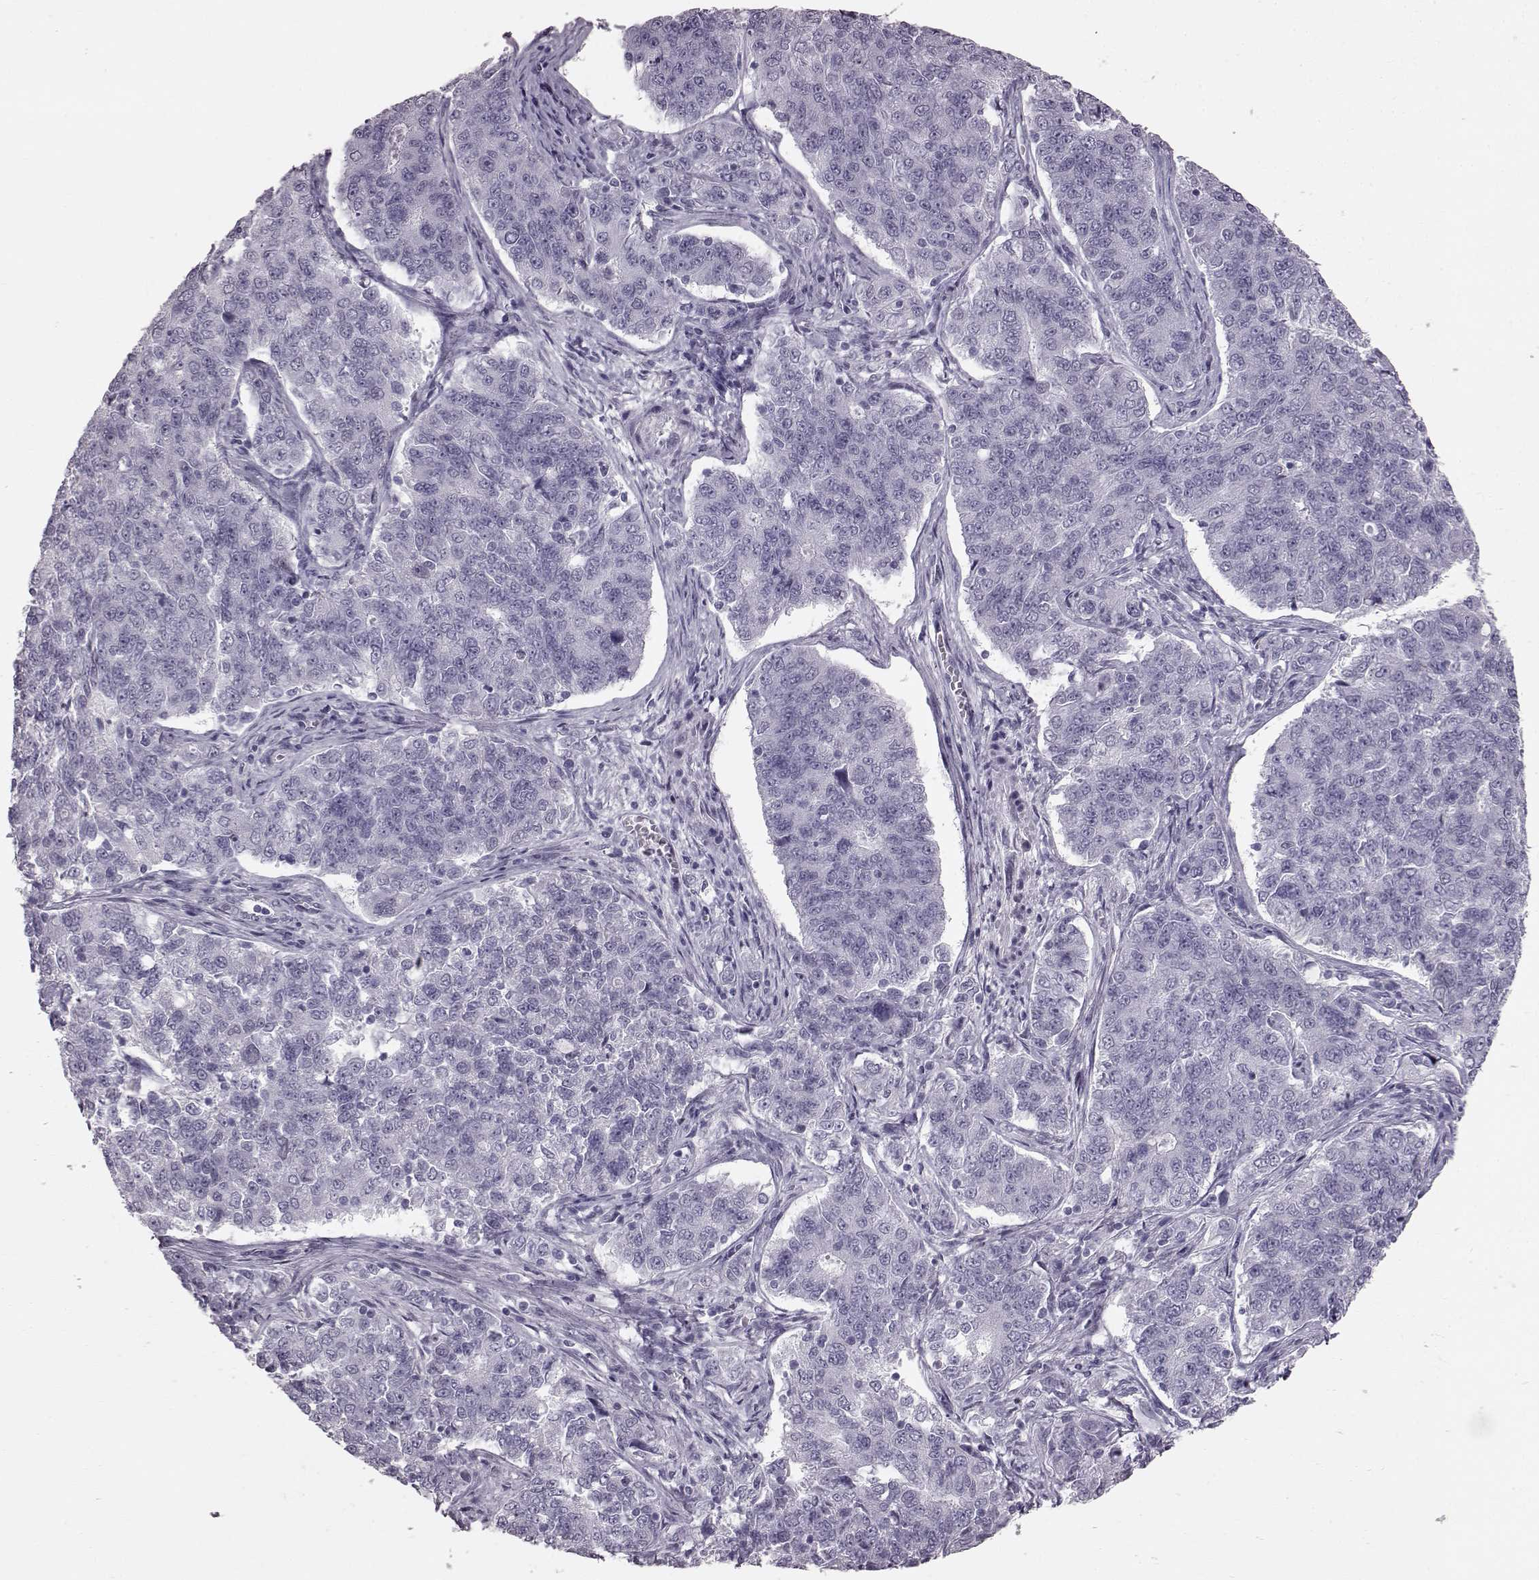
{"staining": {"intensity": "negative", "quantity": "none", "location": "none"}, "tissue": "endometrial cancer", "cell_type": "Tumor cells", "image_type": "cancer", "snomed": [{"axis": "morphology", "description": "Adenocarcinoma, NOS"}, {"axis": "topography", "description": "Endometrium"}], "caption": "The image displays no staining of tumor cells in endometrial cancer. (DAB (3,3'-diaminobenzidine) immunohistochemistry with hematoxylin counter stain).", "gene": "TCHHL1", "patient": {"sex": "female", "age": 43}}